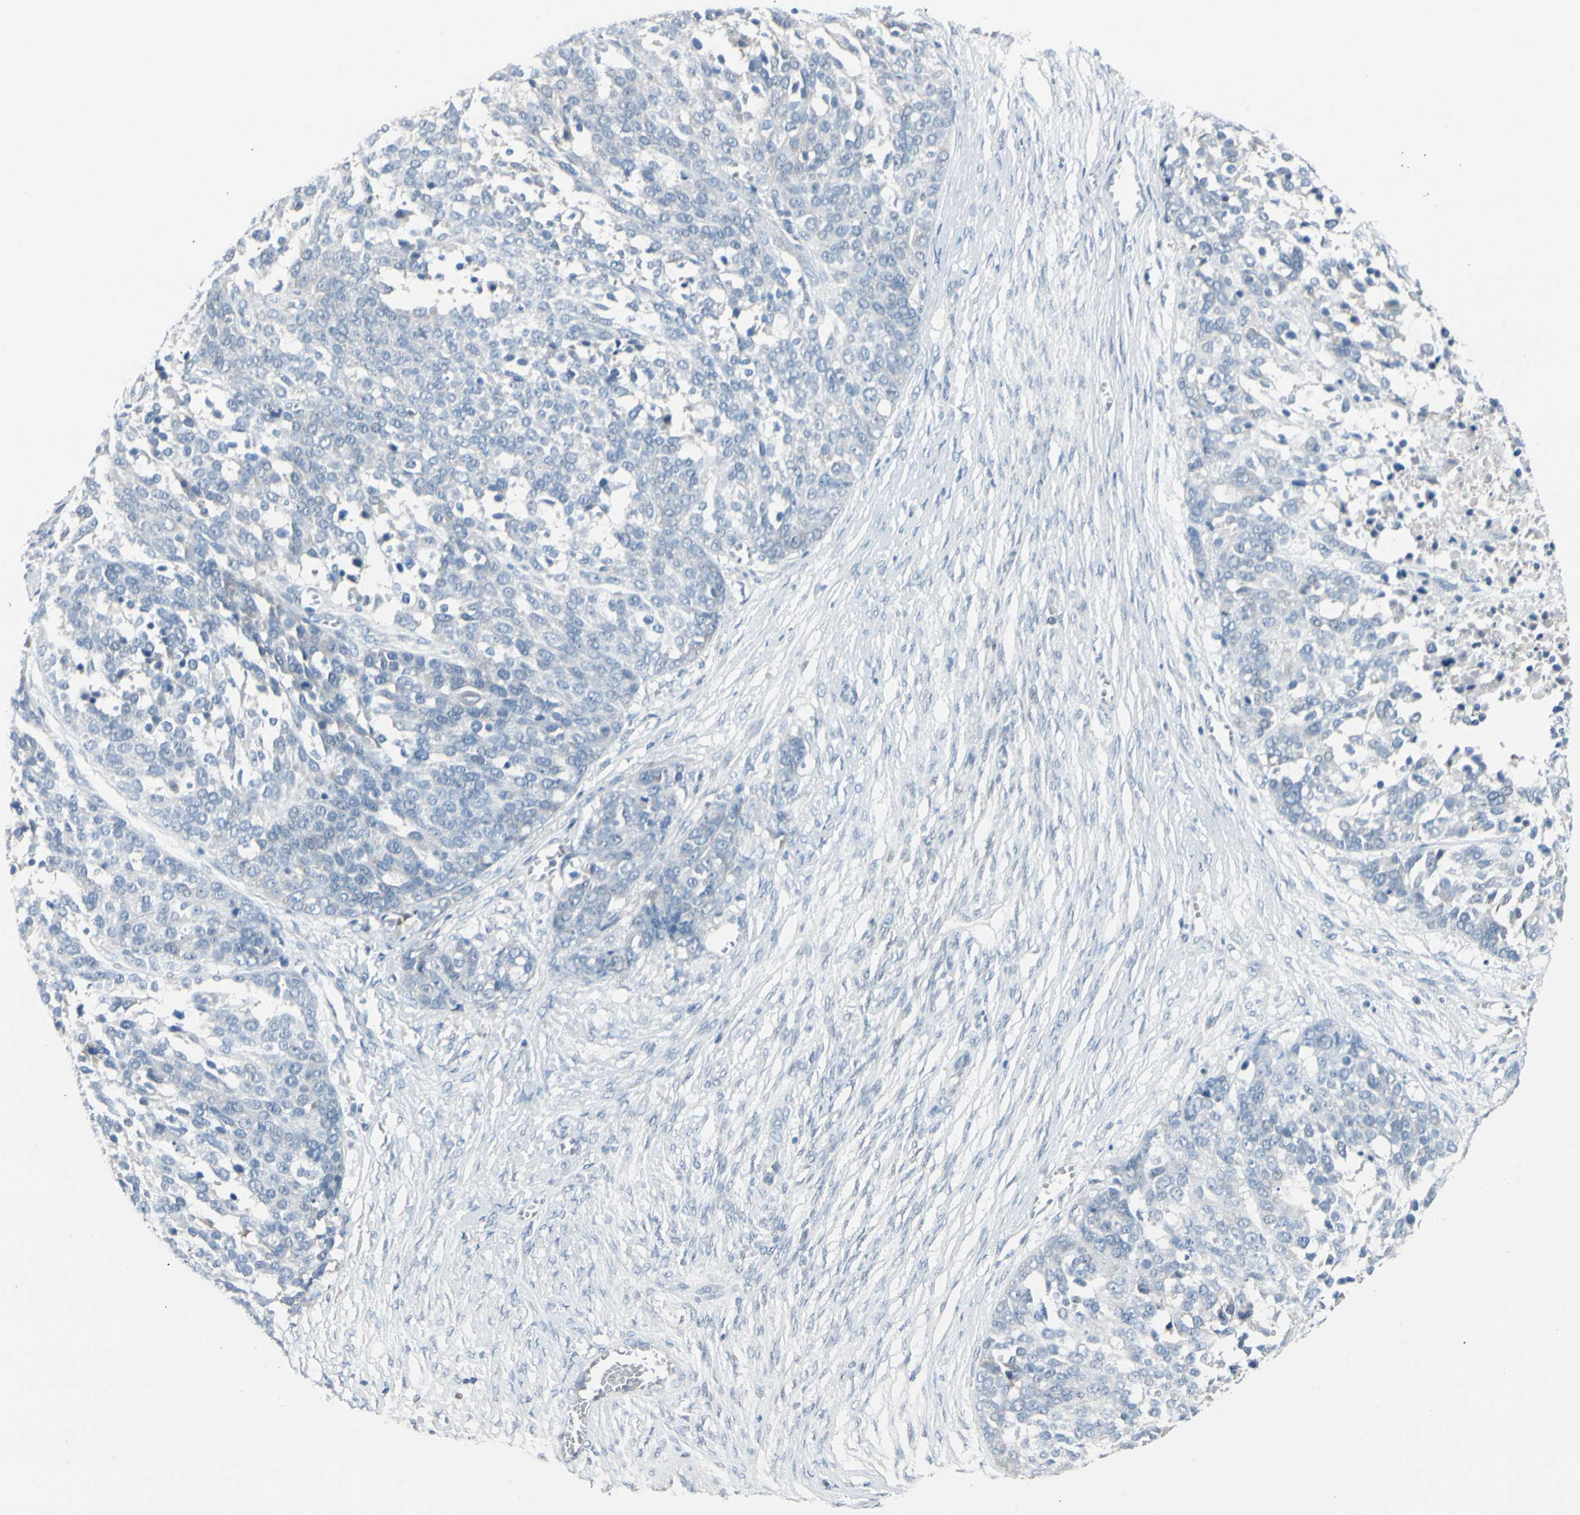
{"staining": {"intensity": "negative", "quantity": "none", "location": "none"}, "tissue": "ovarian cancer", "cell_type": "Tumor cells", "image_type": "cancer", "snomed": [{"axis": "morphology", "description": "Cystadenocarcinoma, serous, NOS"}, {"axis": "topography", "description": "Ovary"}], "caption": "Immunohistochemical staining of ovarian cancer reveals no significant positivity in tumor cells.", "gene": "PGR", "patient": {"sex": "female", "age": 44}}